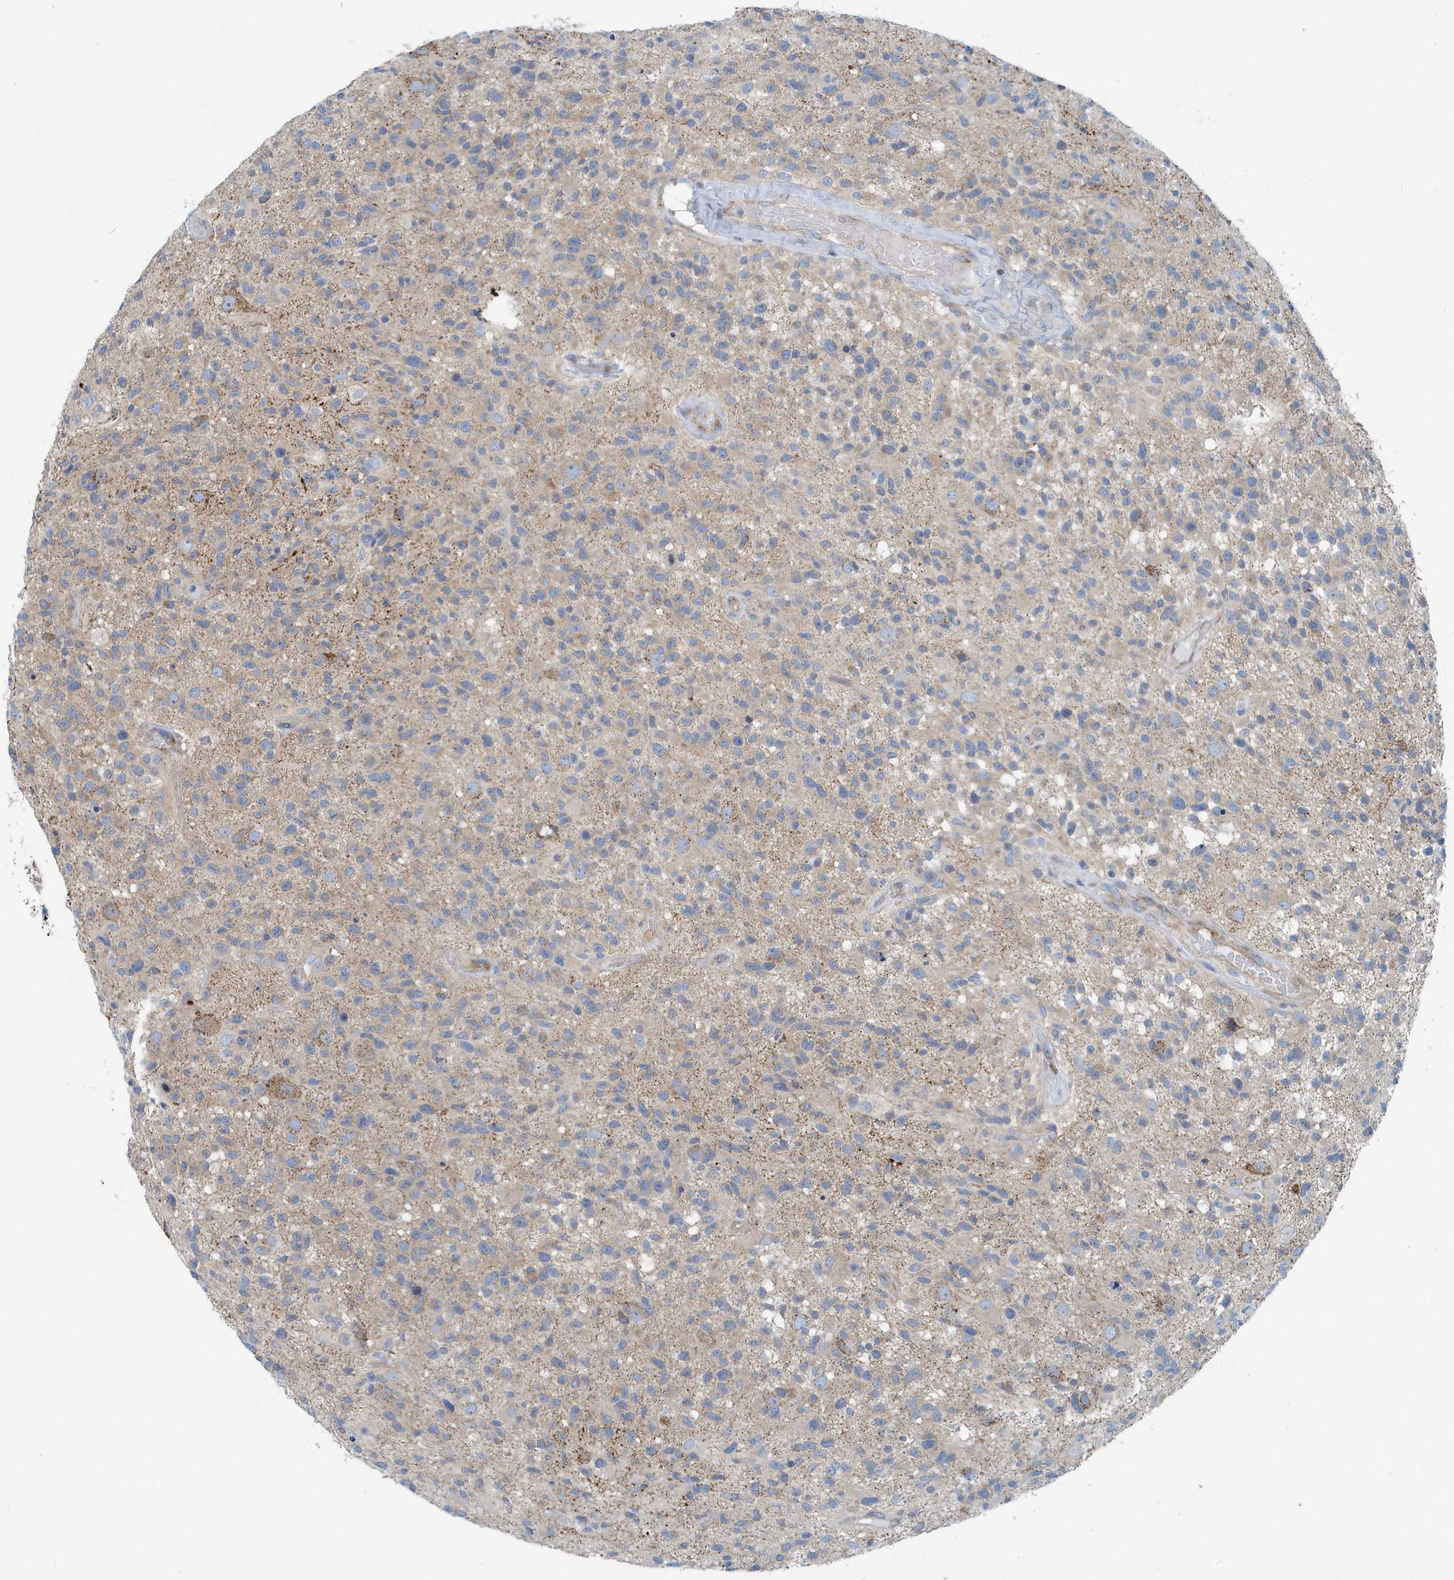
{"staining": {"intensity": "weak", "quantity": "<25%", "location": "cytoplasmic/membranous"}, "tissue": "glioma", "cell_type": "Tumor cells", "image_type": "cancer", "snomed": [{"axis": "morphology", "description": "Glioma, malignant, High grade"}, {"axis": "morphology", "description": "Glioblastoma, NOS"}, {"axis": "topography", "description": "Brain"}], "caption": "Photomicrograph shows no significant protein positivity in tumor cells of glioblastoma.", "gene": "PPM1M", "patient": {"sex": "male", "age": 60}}